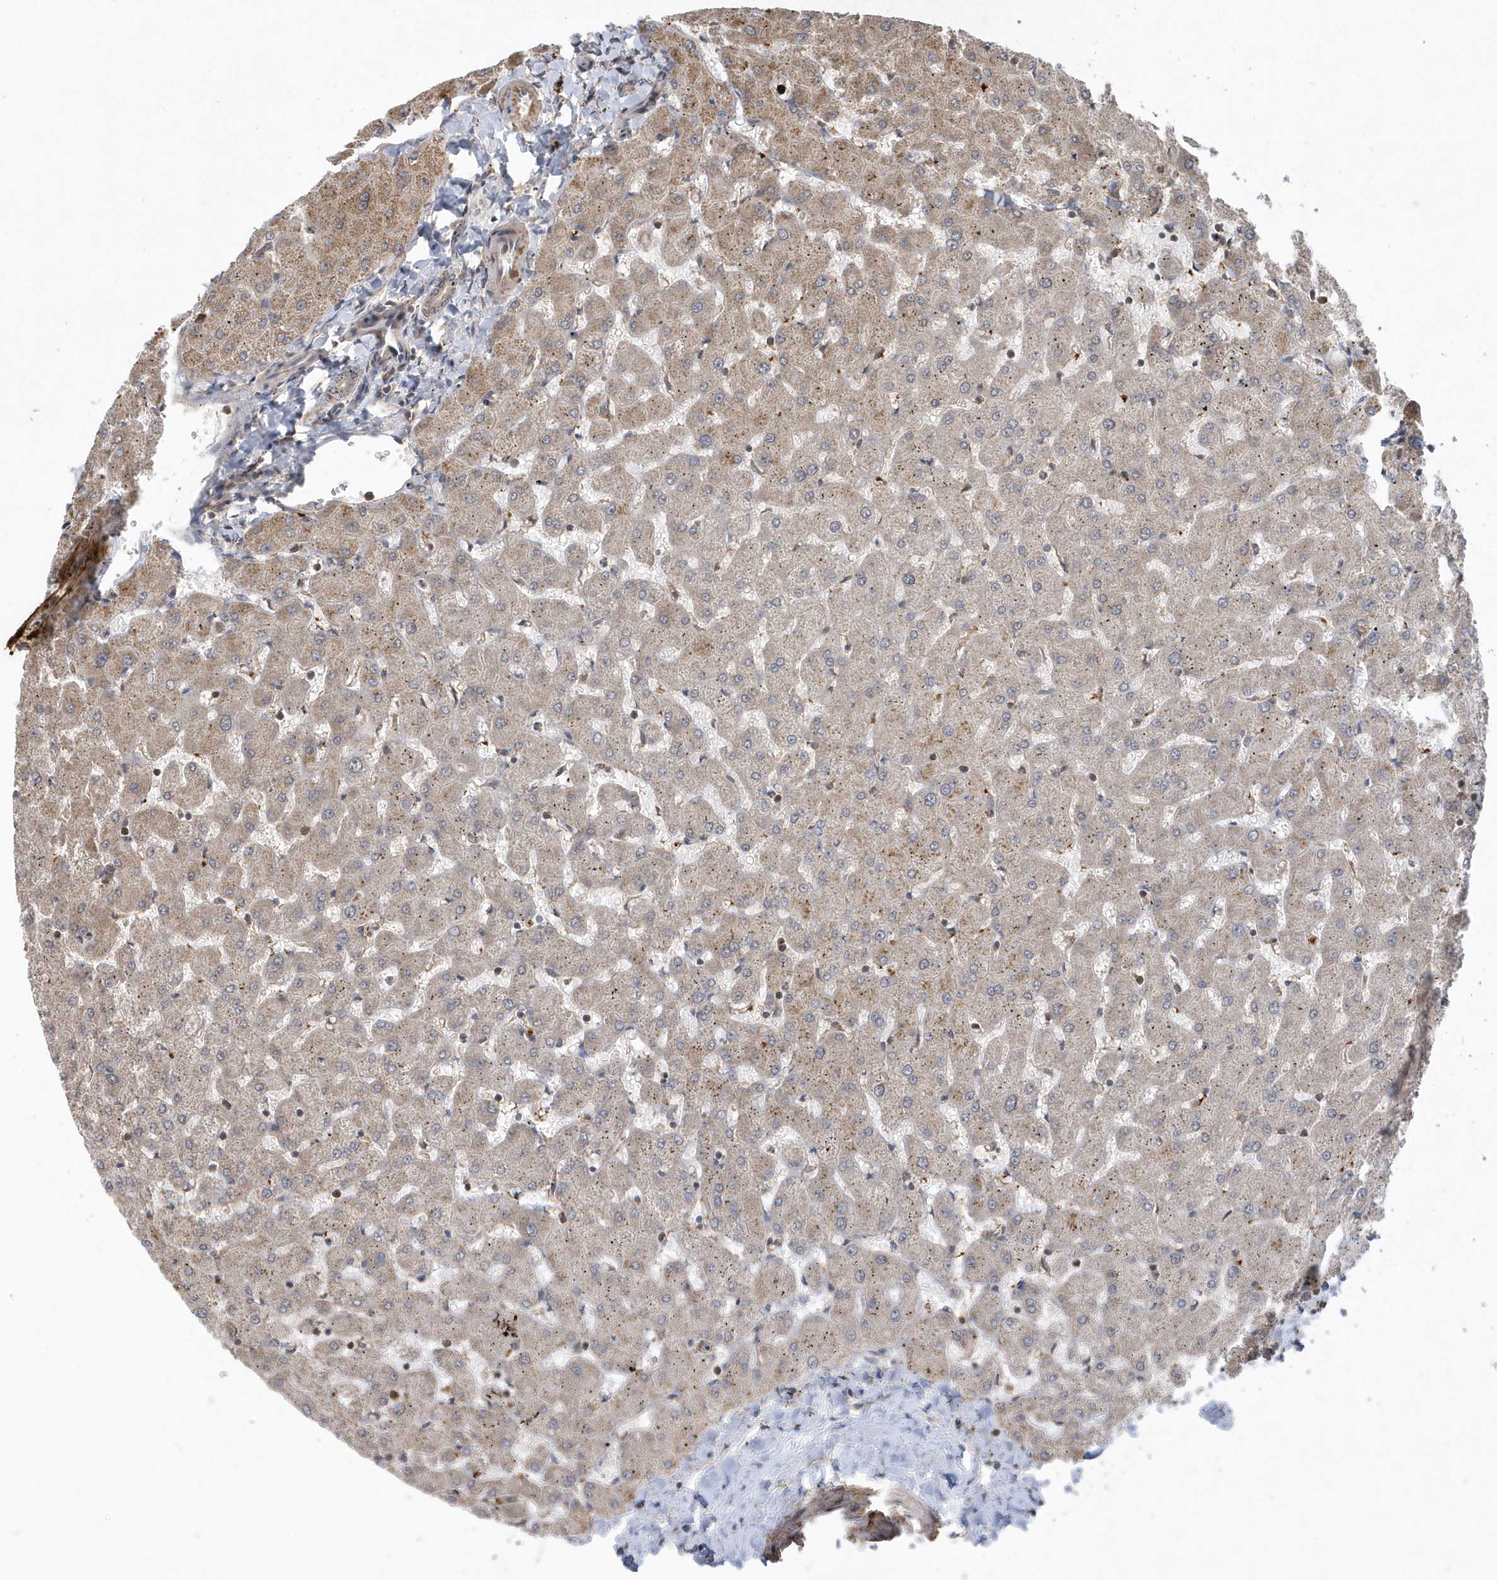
{"staining": {"intensity": "weak", "quantity": "25%-75%", "location": "cytoplasmic/membranous"}, "tissue": "liver", "cell_type": "Cholangiocytes", "image_type": "normal", "snomed": [{"axis": "morphology", "description": "Normal tissue, NOS"}, {"axis": "topography", "description": "Liver"}], "caption": "Protein staining of unremarkable liver demonstrates weak cytoplasmic/membranous expression in approximately 25%-75% of cholangiocytes.", "gene": "ACYP1", "patient": {"sex": "female", "age": 63}}